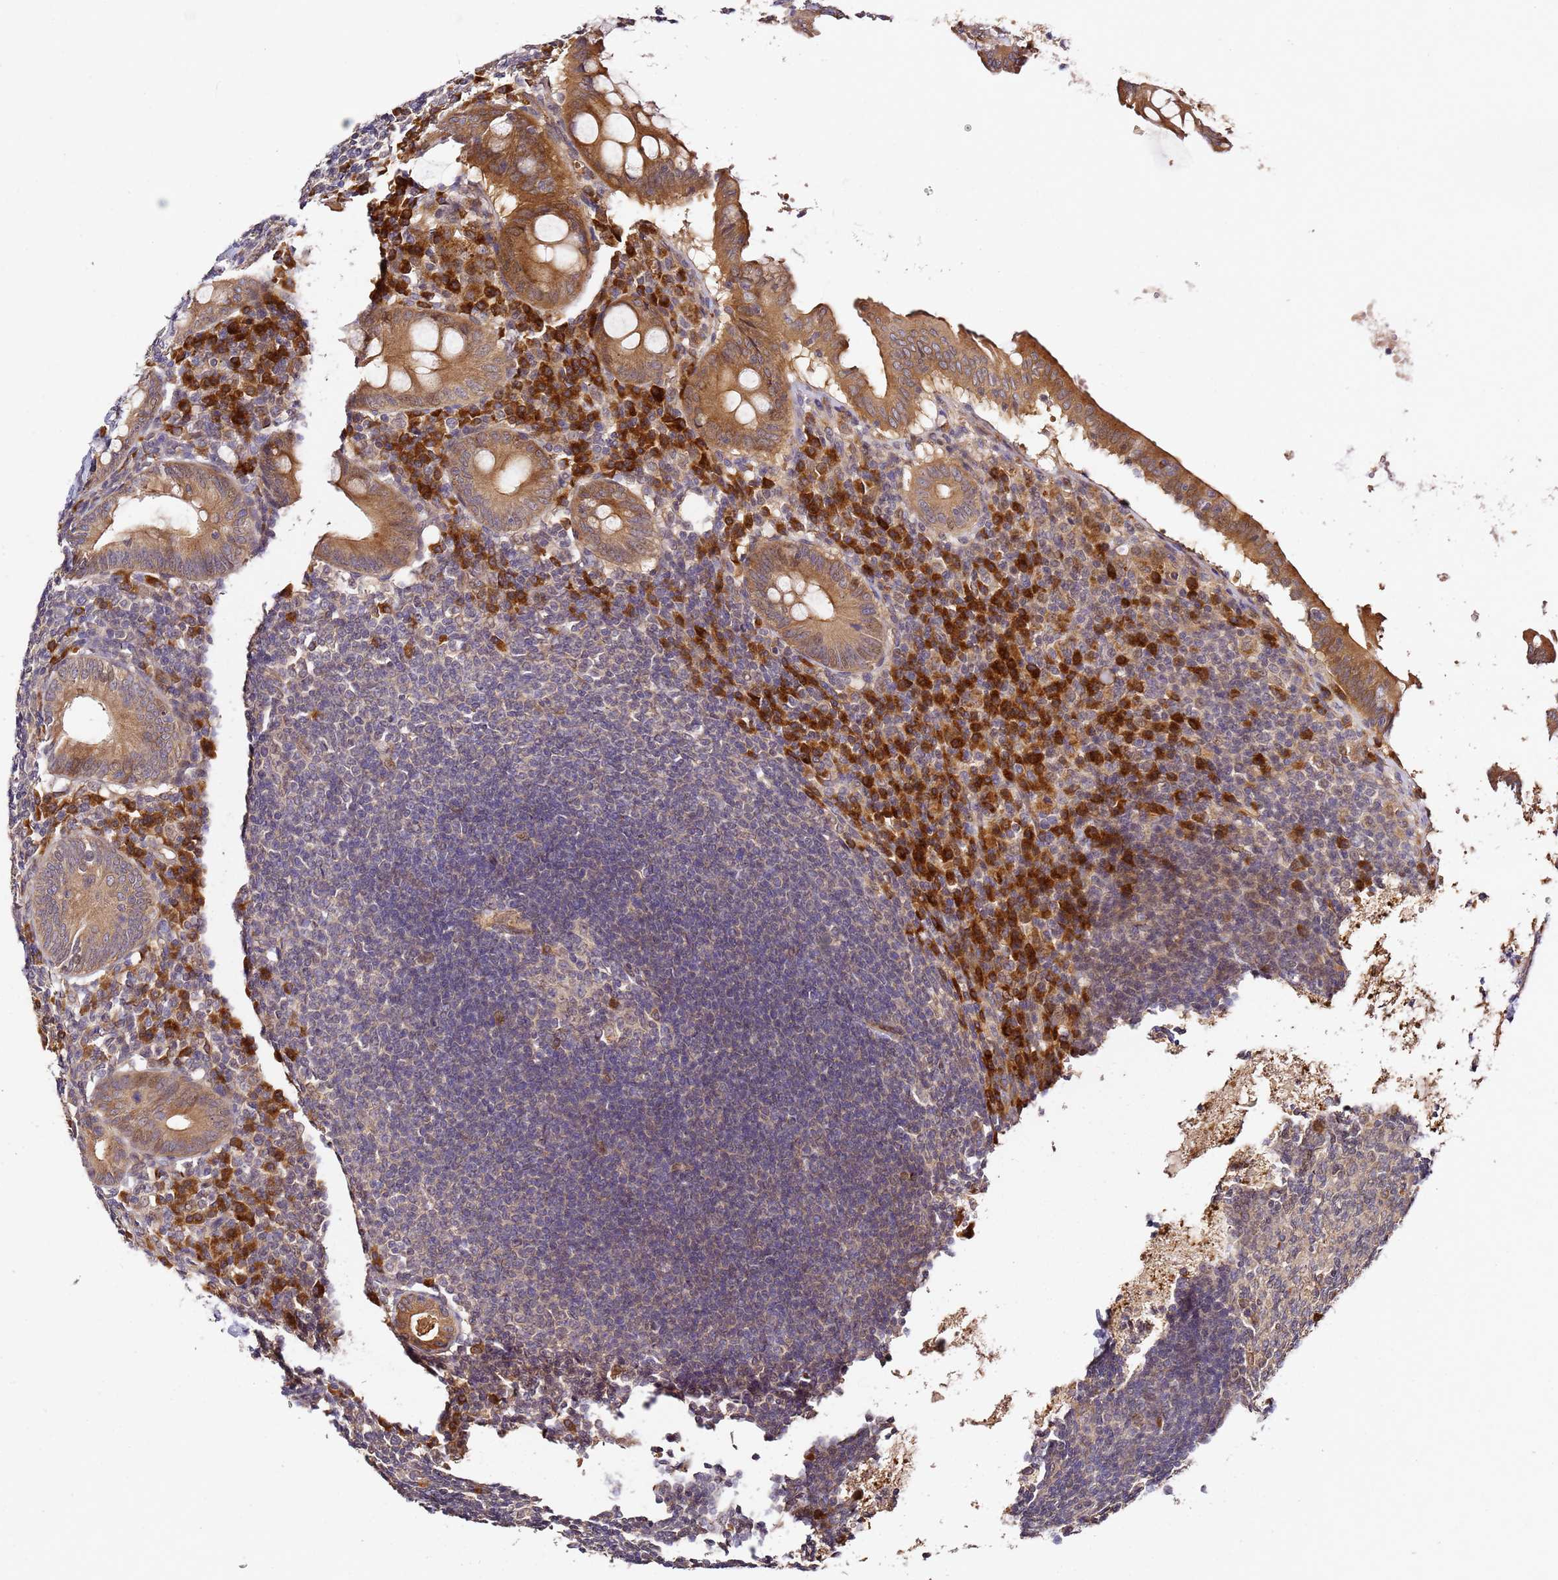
{"staining": {"intensity": "moderate", "quantity": ">75%", "location": "cytoplasmic/membranous"}, "tissue": "appendix", "cell_type": "Glandular cells", "image_type": "normal", "snomed": [{"axis": "morphology", "description": "Normal tissue, NOS"}, {"axis": "topography", "description": "Appendix"}], "caption": "DAB immunohistochemical staining of normal appendix shows moderate cytoplasmic/membranous protein staining in approximately >75% of glandular cells.", "gene": "OSBPL2", "patient": {"sex": "female", "age": 54}}